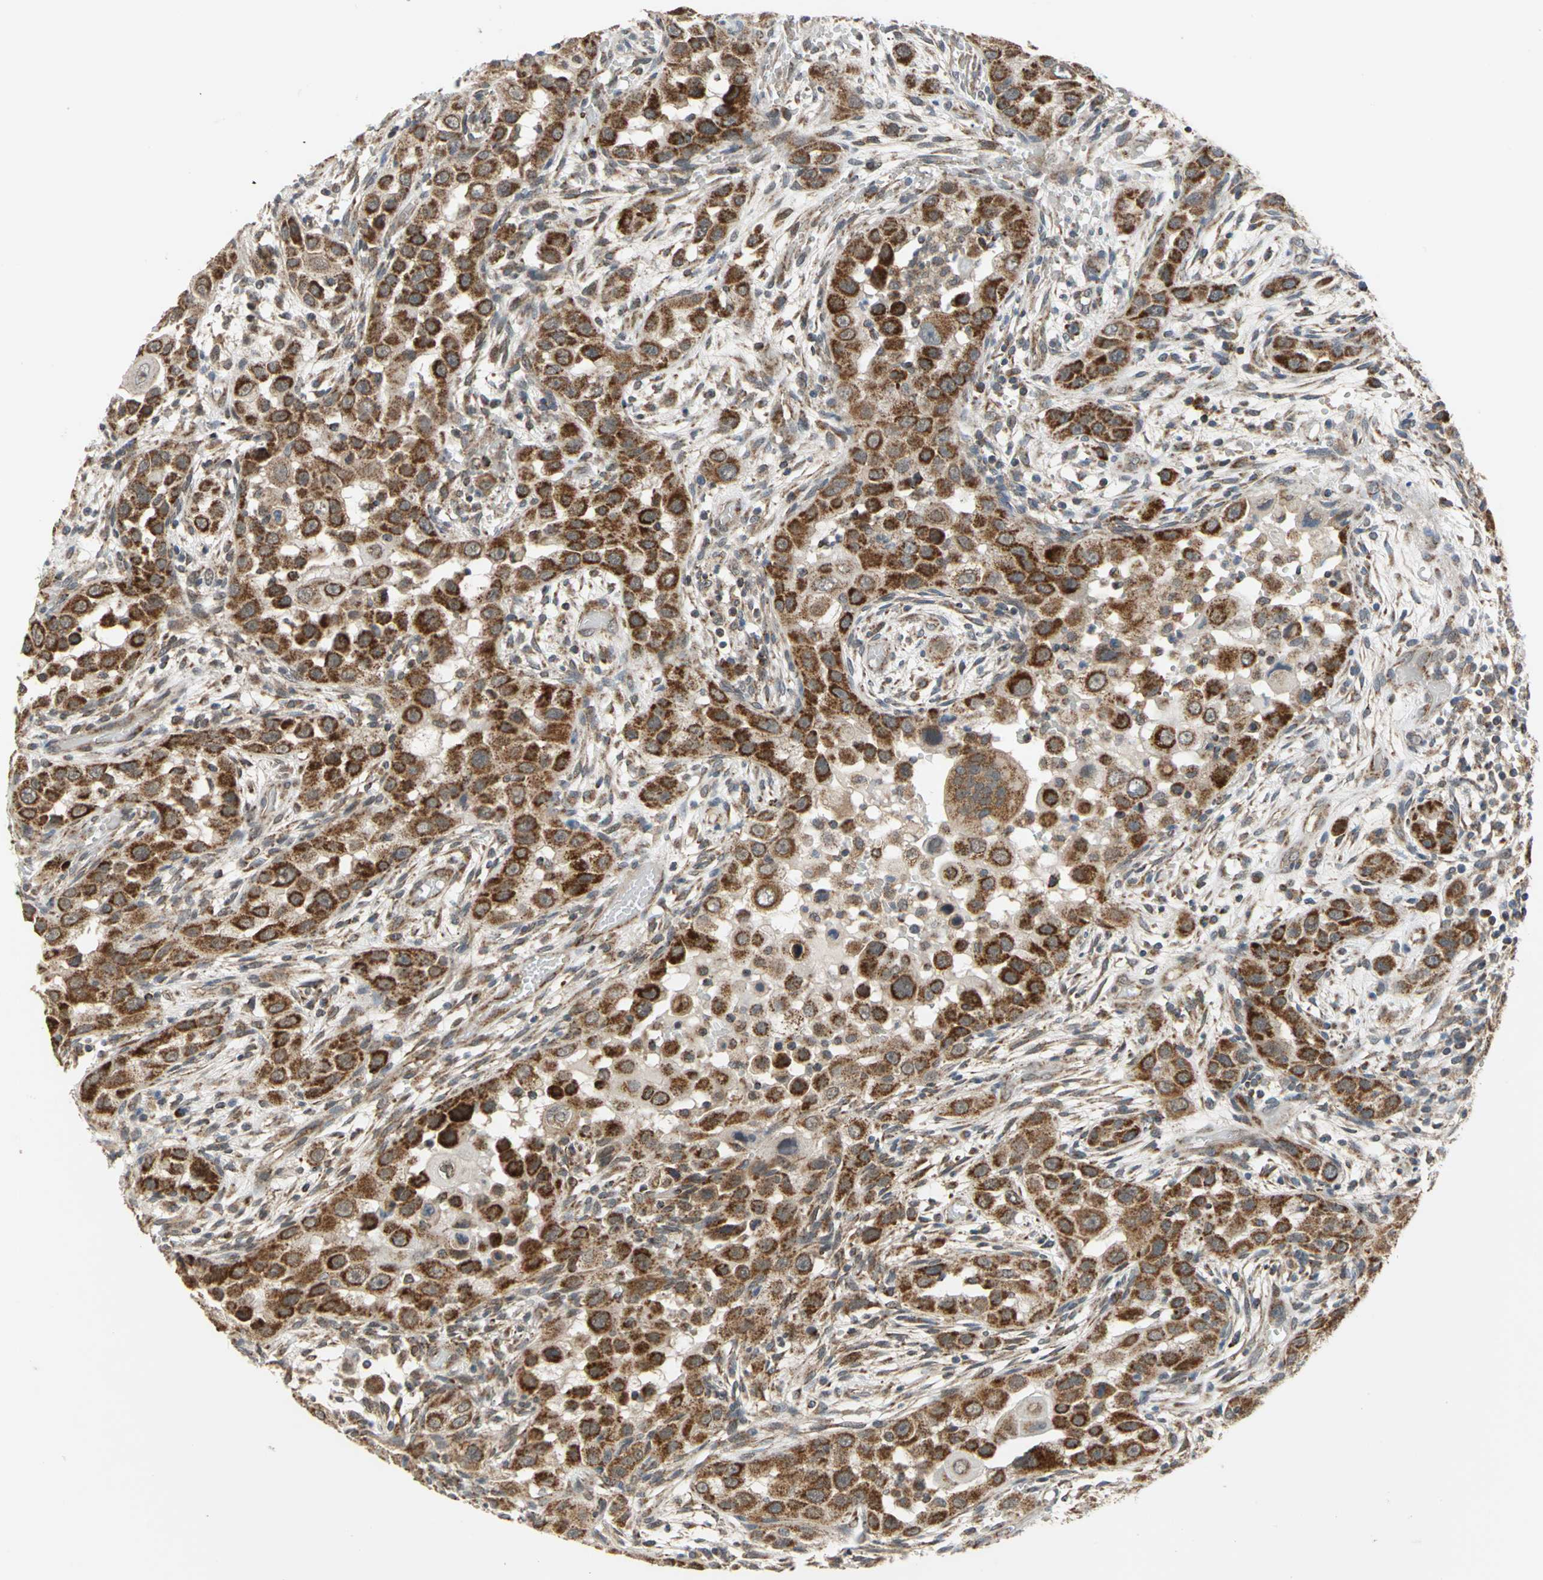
{"staining": {"intensity": "strong", "quantity": ">75%", "location": "cytoplasmic/membranous"}, "tissue": "head and neck cancer", "cell_type": "Tumor cells", "image_type": "cancer", "snomed": [{"axis": "morphology", "description": "Carcinoma, NOS"}, {"axis": "topography", "description": "Head-Neck"}], "caption": "Head and neck cancer stained for a protein (brown) shows strong cytoplasmic/membranous positive positivity in approximately >75% of tumor cells.", "gene": "MRPS22", "patient": {"sex": "male", "age": 87}}